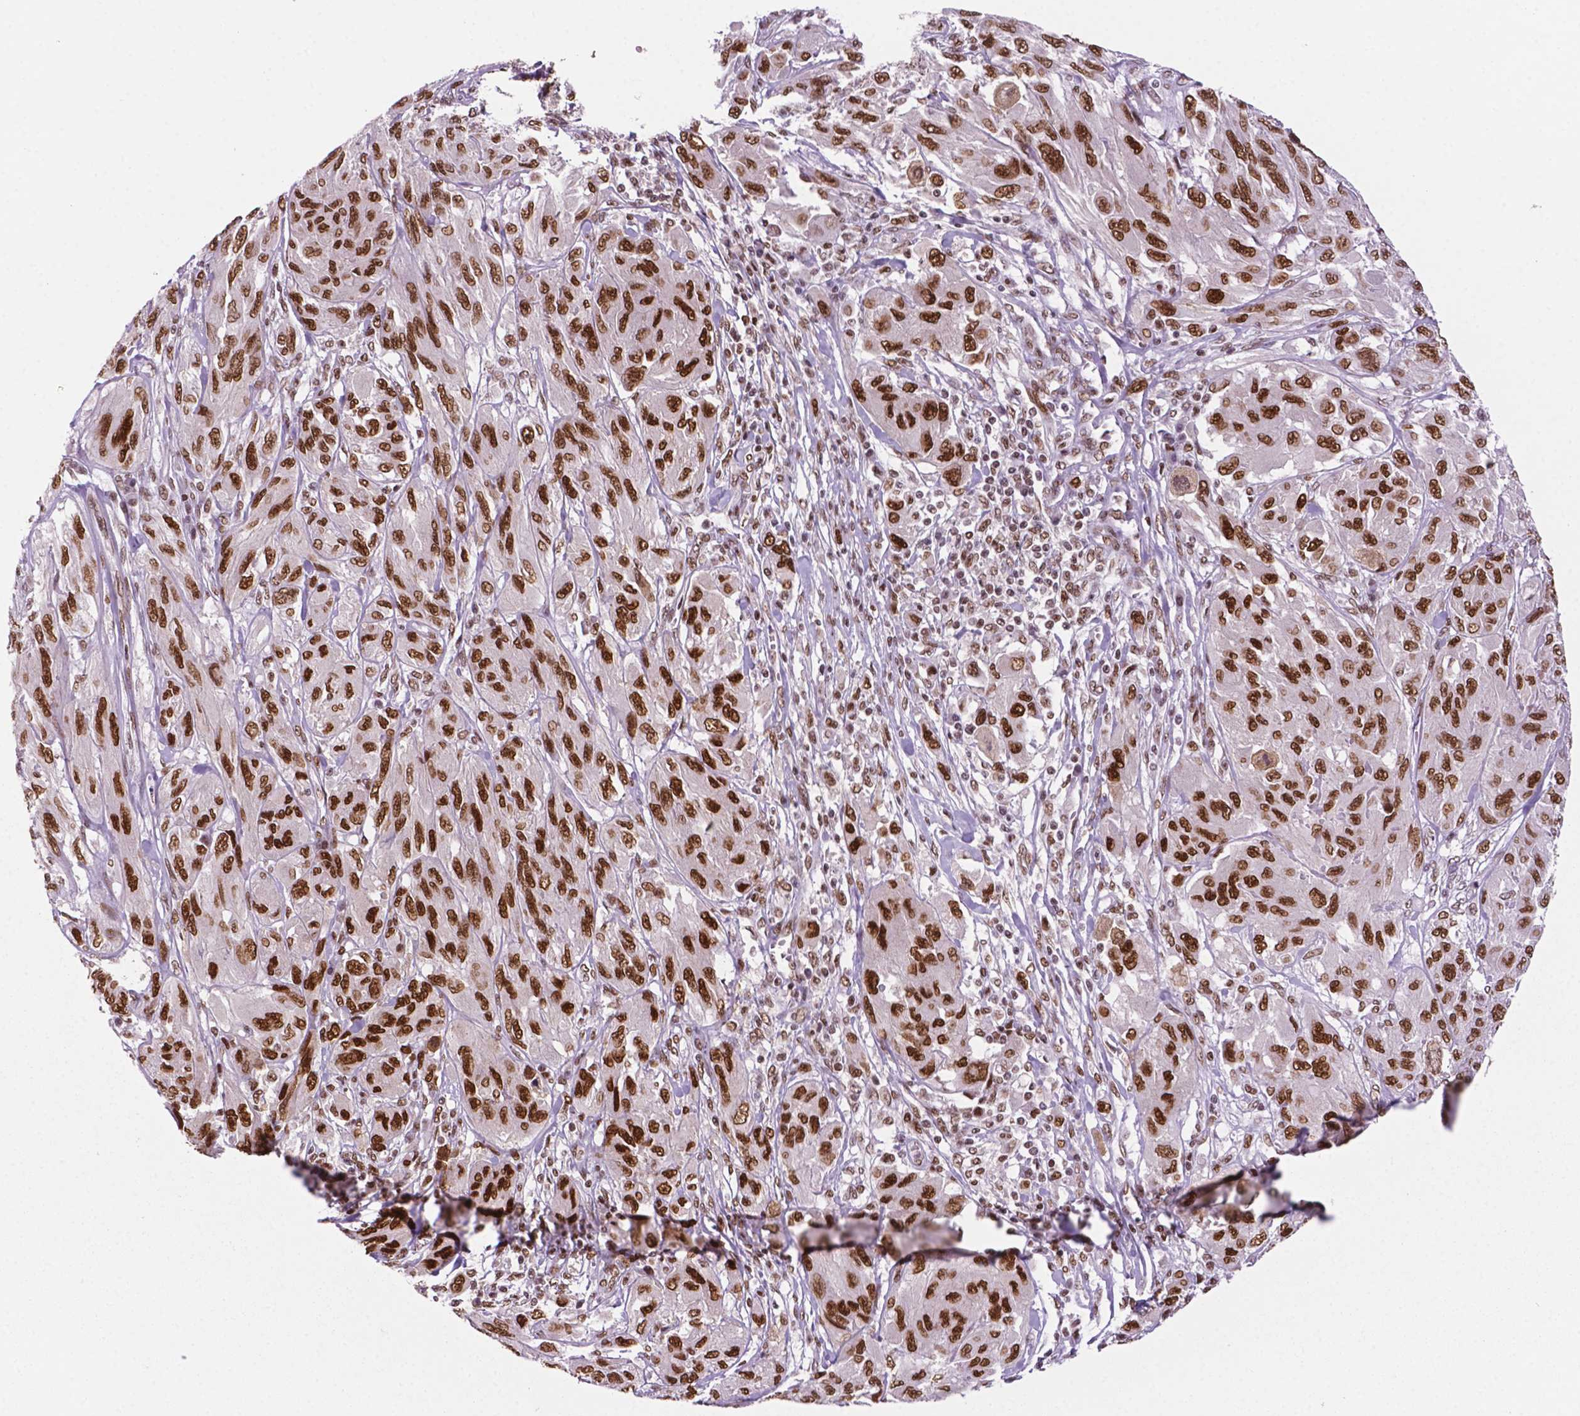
{"staining": {"intensity": "moderate", "quantity": "25%-75%", "location": "nuclear"}, "tissue": "melanoma", "cell_type": "Tumor cells", "image_type": "cancer", "snomed": [{"axis": "morphology", "description": "Malignant melanoma, NOS"}, {"axis": "topography", "description": "Skin"}], "caption": "Immunohistochemical staining of human malignant melanoma exhibits moderate nuclear protein staining in about 25%-75% of tumor cells.", "gene": "MLH1", "patient": {"sex": "female", "age": 91}}